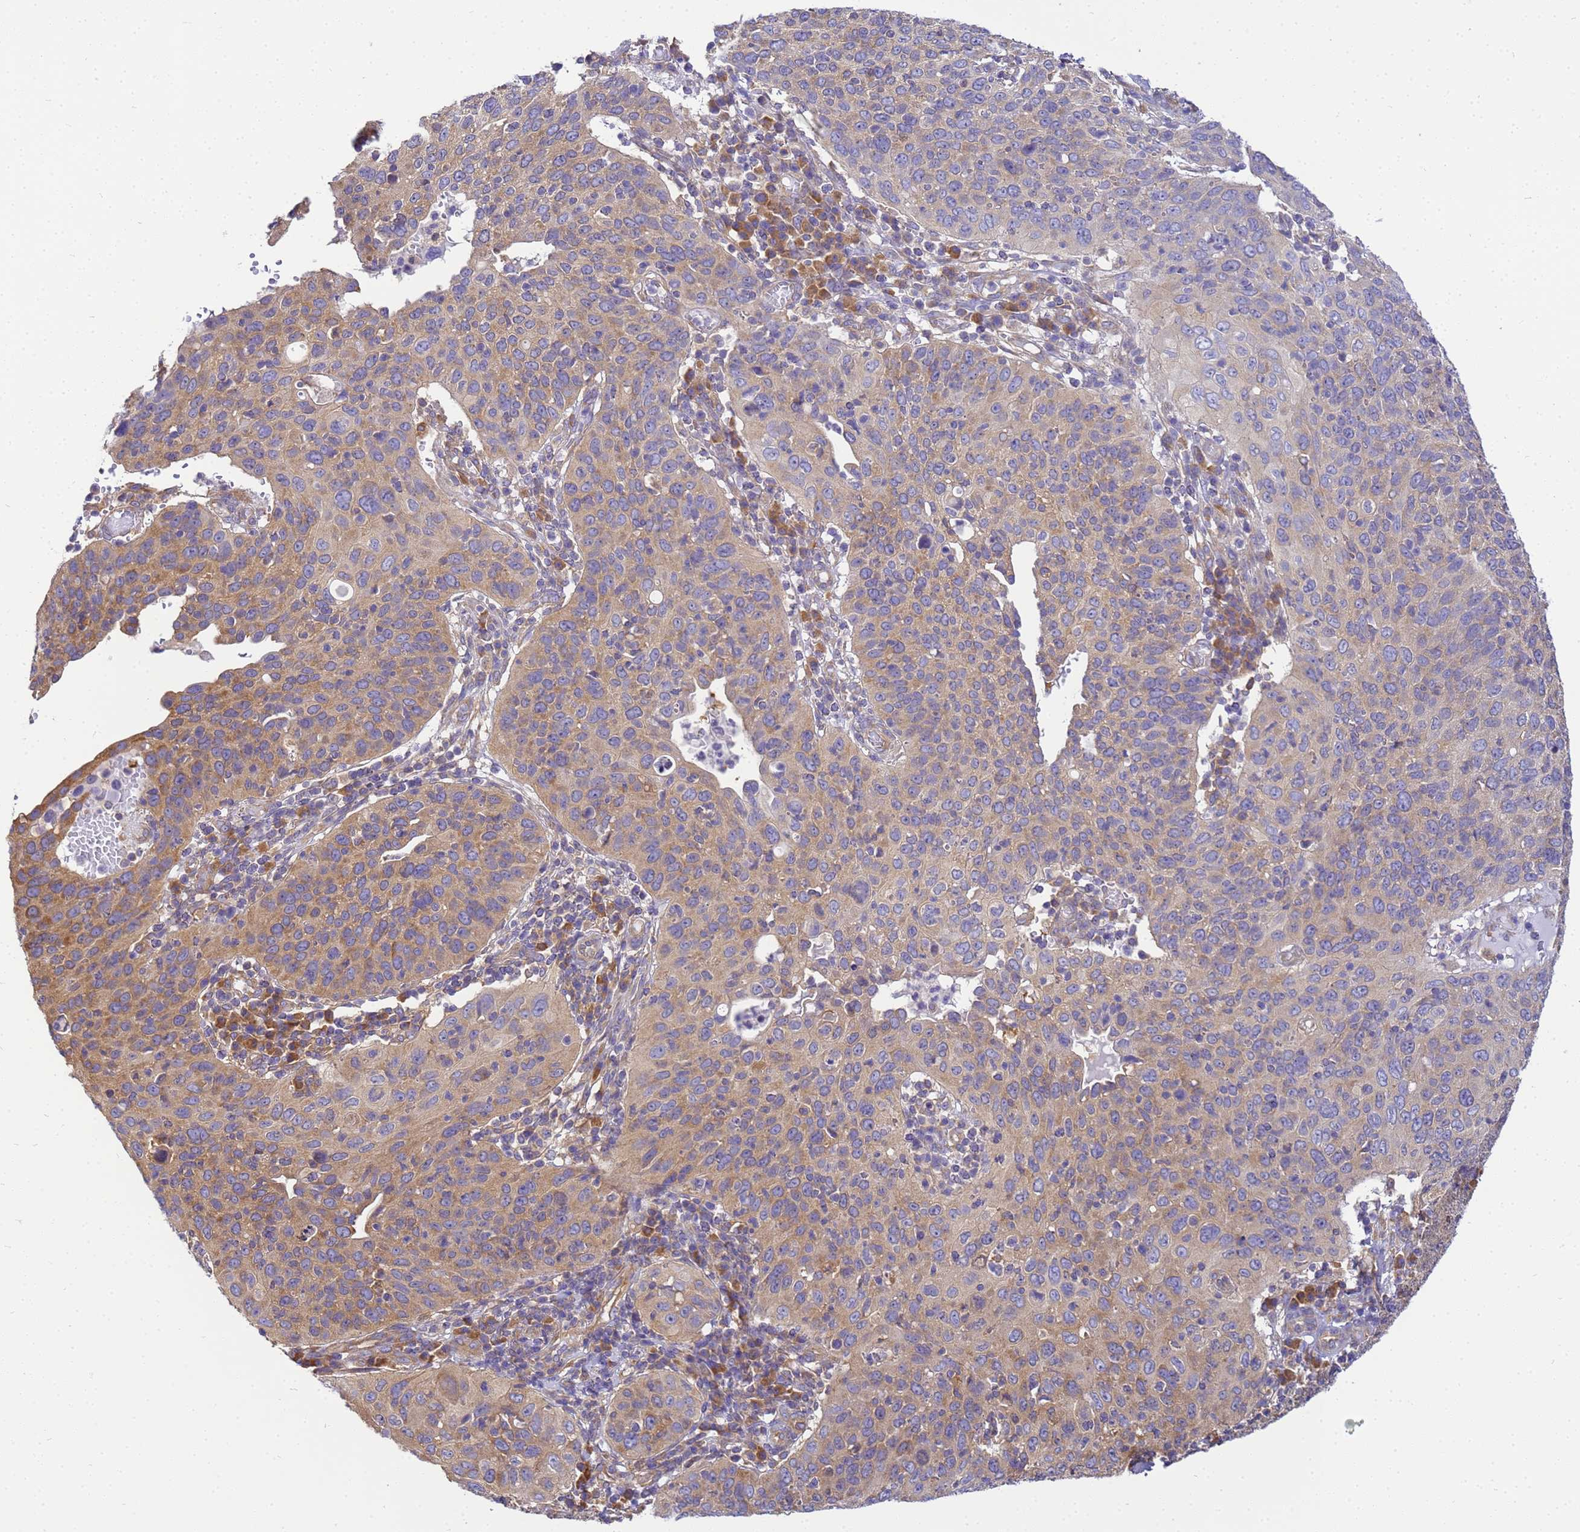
{"staining": {"intensity": "moderate", "quantity": ">75%", "location": "cytoplasmic/membranous"}, "tissue": "cervical cancer", "cell_type": "Tumor cells", "image_type": "cancer", "snomed": [{"axis": "morphology", "description": "Squamous cell carcinoma, NOS"}, {"axis": "topography", "description": "Cervix"}], "caption": "Immunohistochemistry image of neoplastic tissue: human squamous cell carcinoma (cervical) stained using immunohistochemistry shows medium levels of moderate protein expression localized specifically in the cytoplasmic/membranous of tumor cells, appearing as a cytoplasmic/membranous brown color.", "gene": "NARS1", "patient": {"sex": "female", "age": 36}}